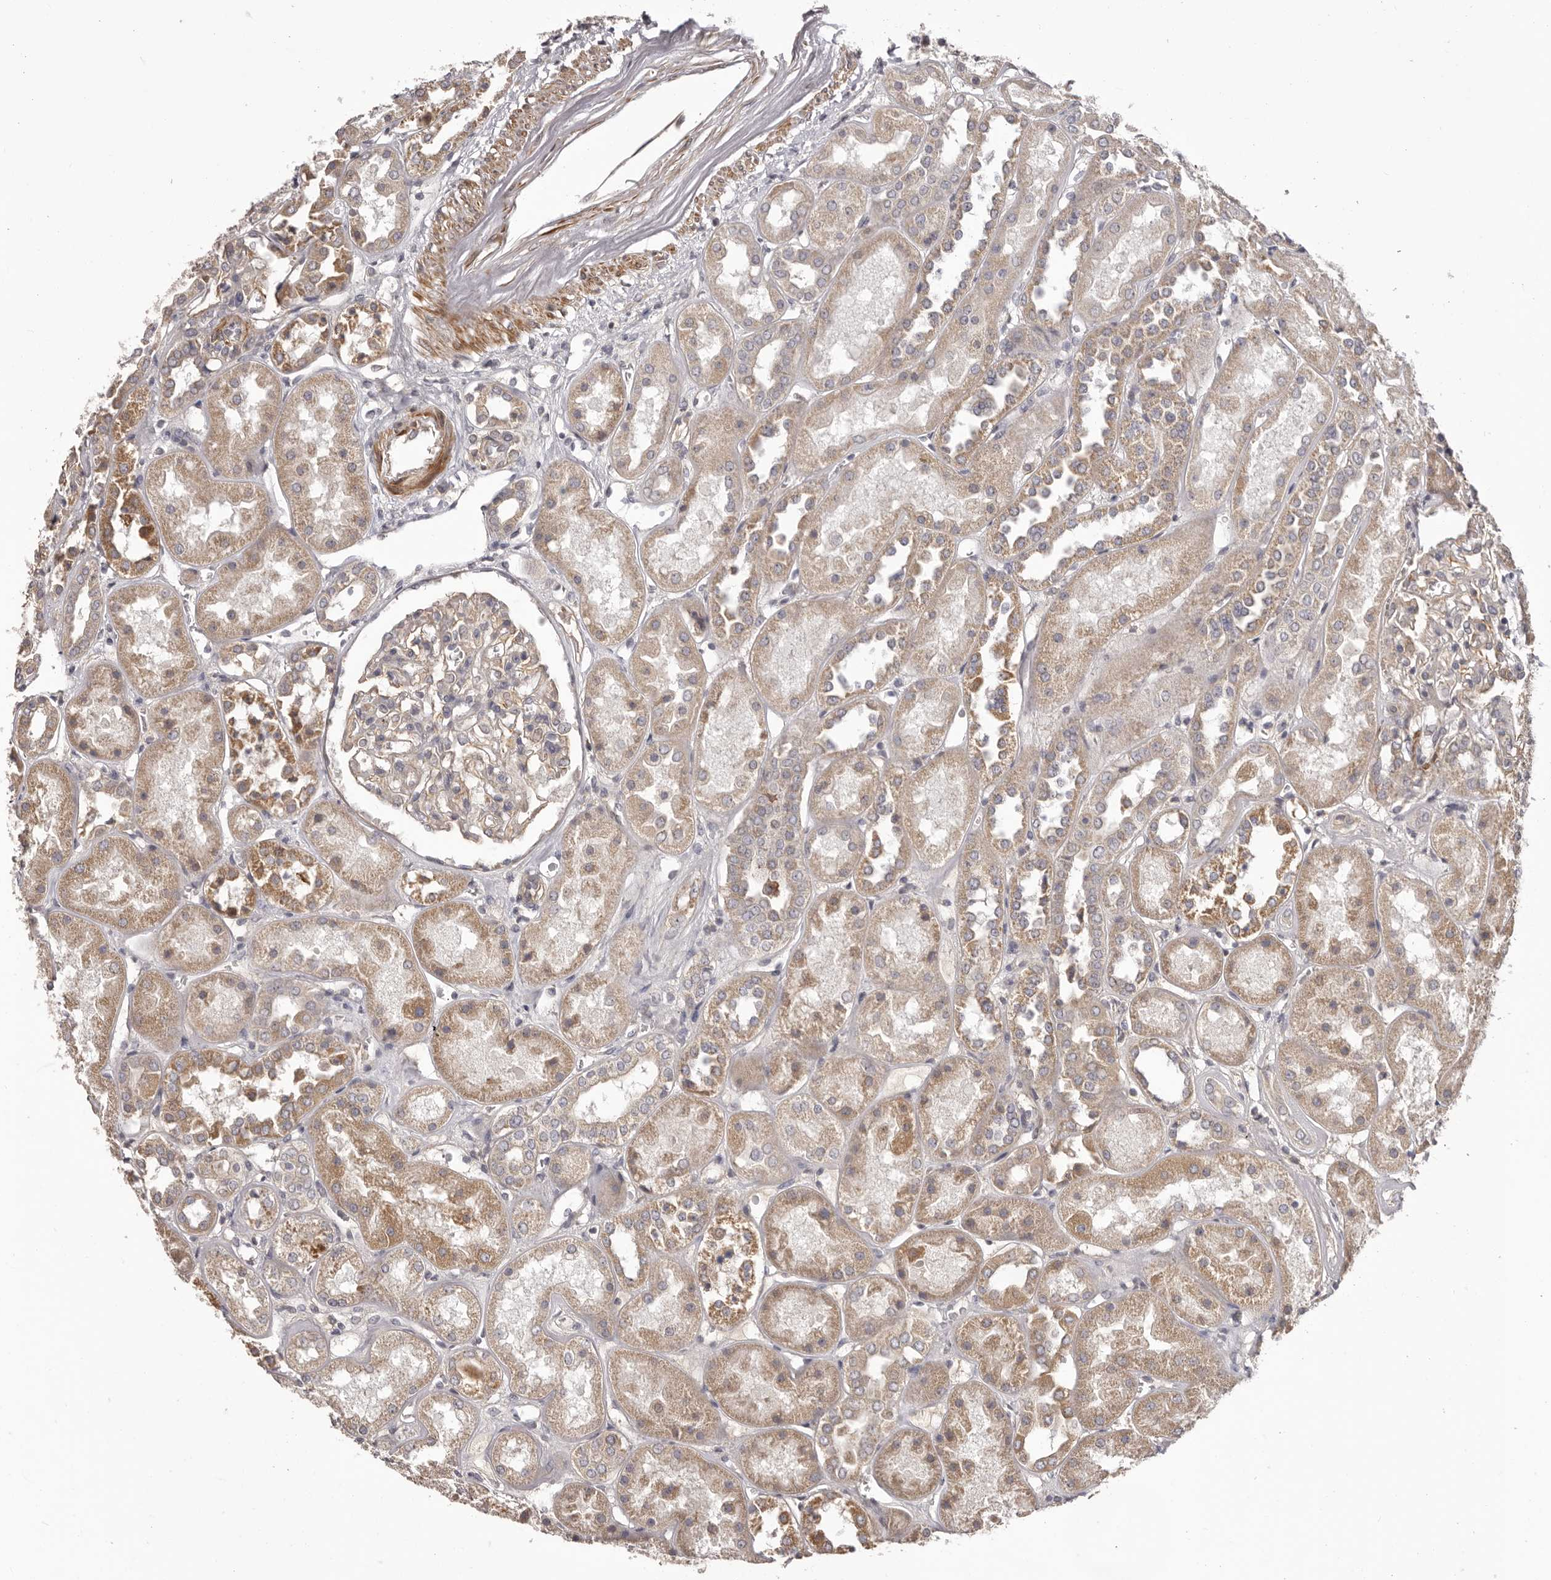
{"staining": {"intensity": "weak", "quantity": ">75%", "location": "cytoplasmic/membranous"}, "tissue": "kidney", "cell_type": "Cells in glomeruli", "image_type": "normal", "snomed": [{"axis": "morphology", "description": "Normal tissue, NOS"}, {"axis": "topography", "description": "Kidney"}], "caption": "A photomicrograph of human kidney stained for a protein exhibits weak cytoplasmic/membranous brown staining in cells in glomeruli. (DAB (3,3'-diaminobenzidine) = brown stain, brightfield microscopy at high magnification).", "gene": "HRH1", "patient": {"sex": "male", "age": 70}}